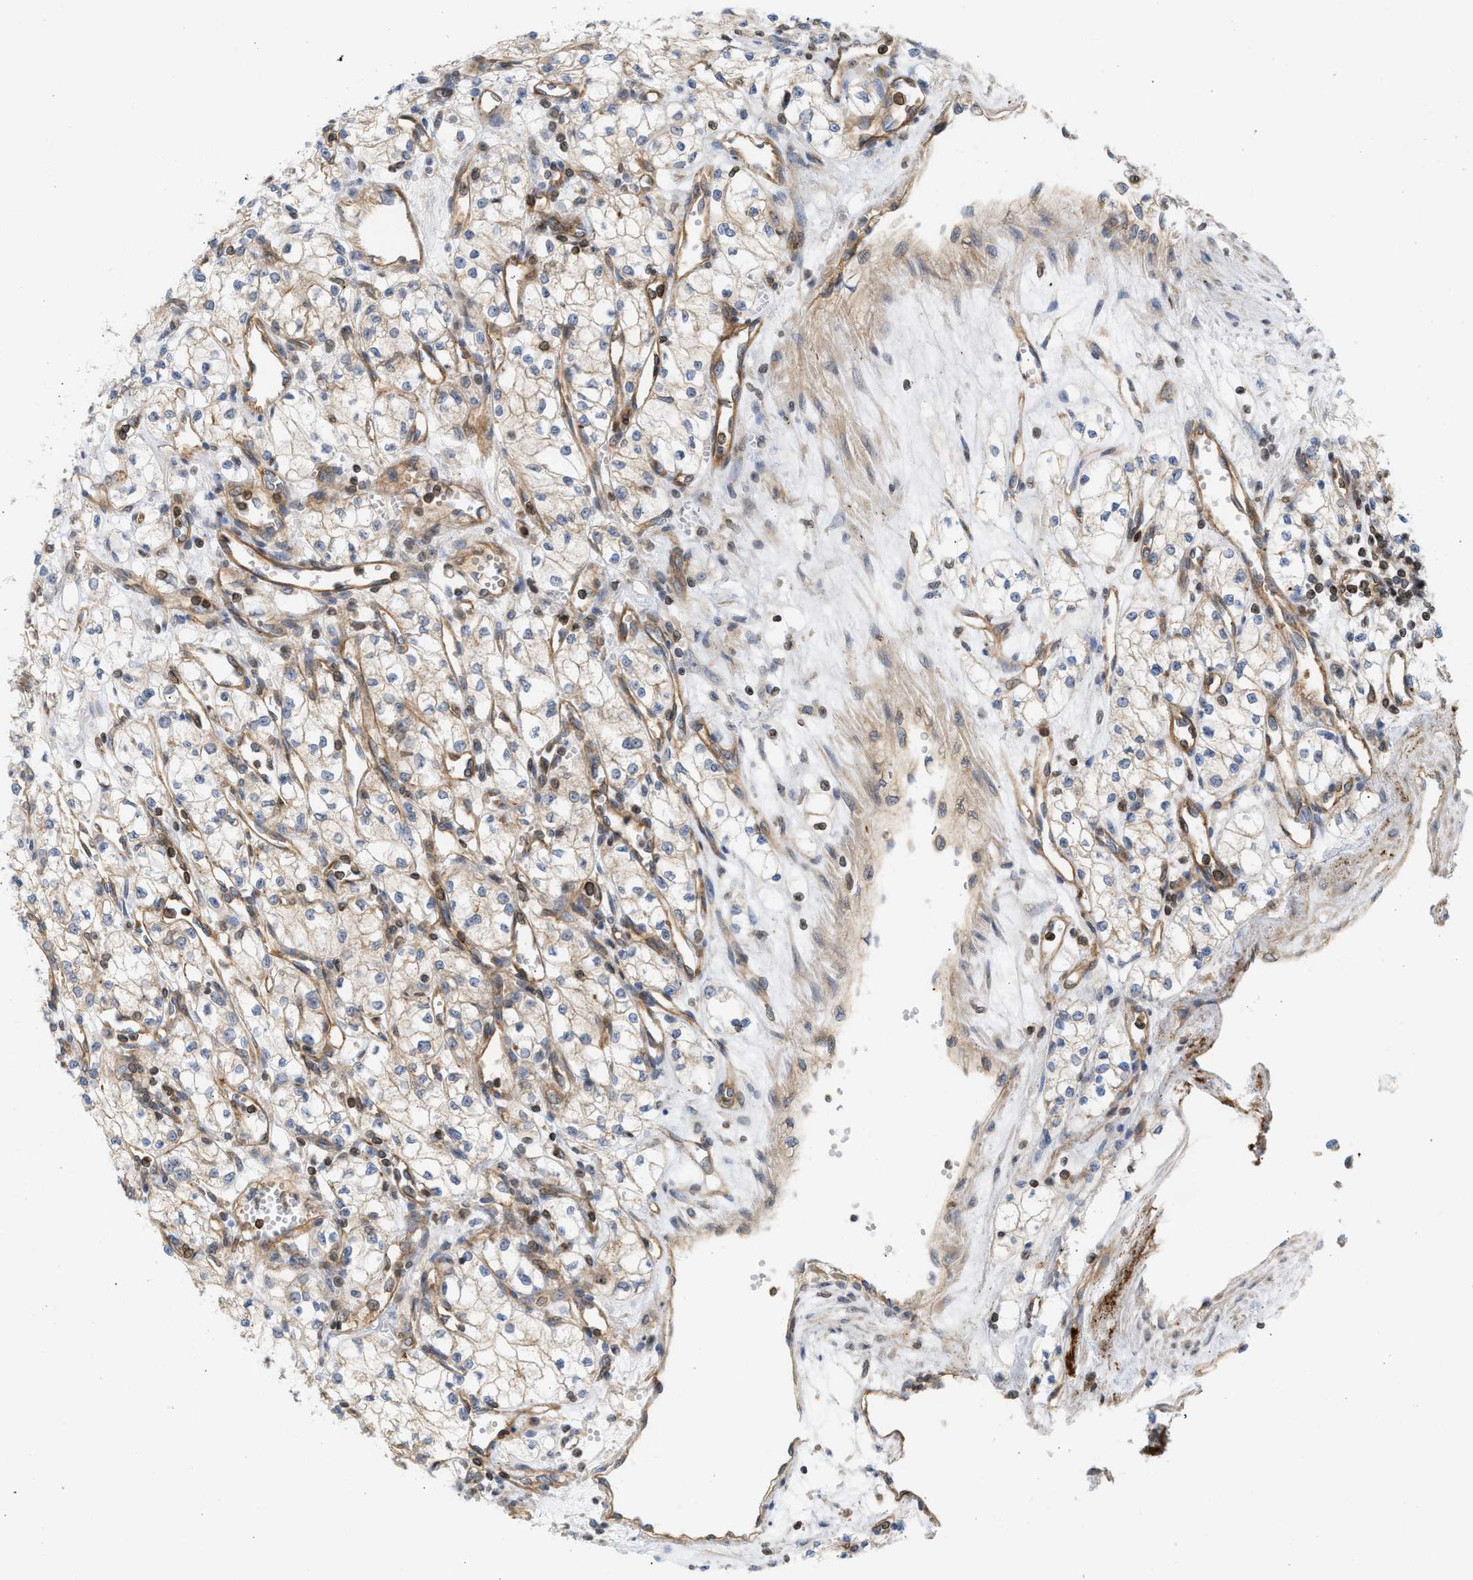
{"staining": {"intensity": "weak", "quantity": ">75%", "location": "cytoplasmic/membranous"}, "tissue": "renal cancer", "cell_type": "Tumor cells", "image_type": "cancer", "snomed": [{"axis": "morphology", "description": "Adenocarcinoma, NOS"}, {"axis": "topography", "description": "Kidney"}], "caption": "Immunohistochemical staining of adenocarcinoma (renal) shows low levels of weak cytoplasmic/membranous protein expression in approximately >75% of tumor cells.", "gene": "STRN", "patient": {"sex": "male", "age": 59}}